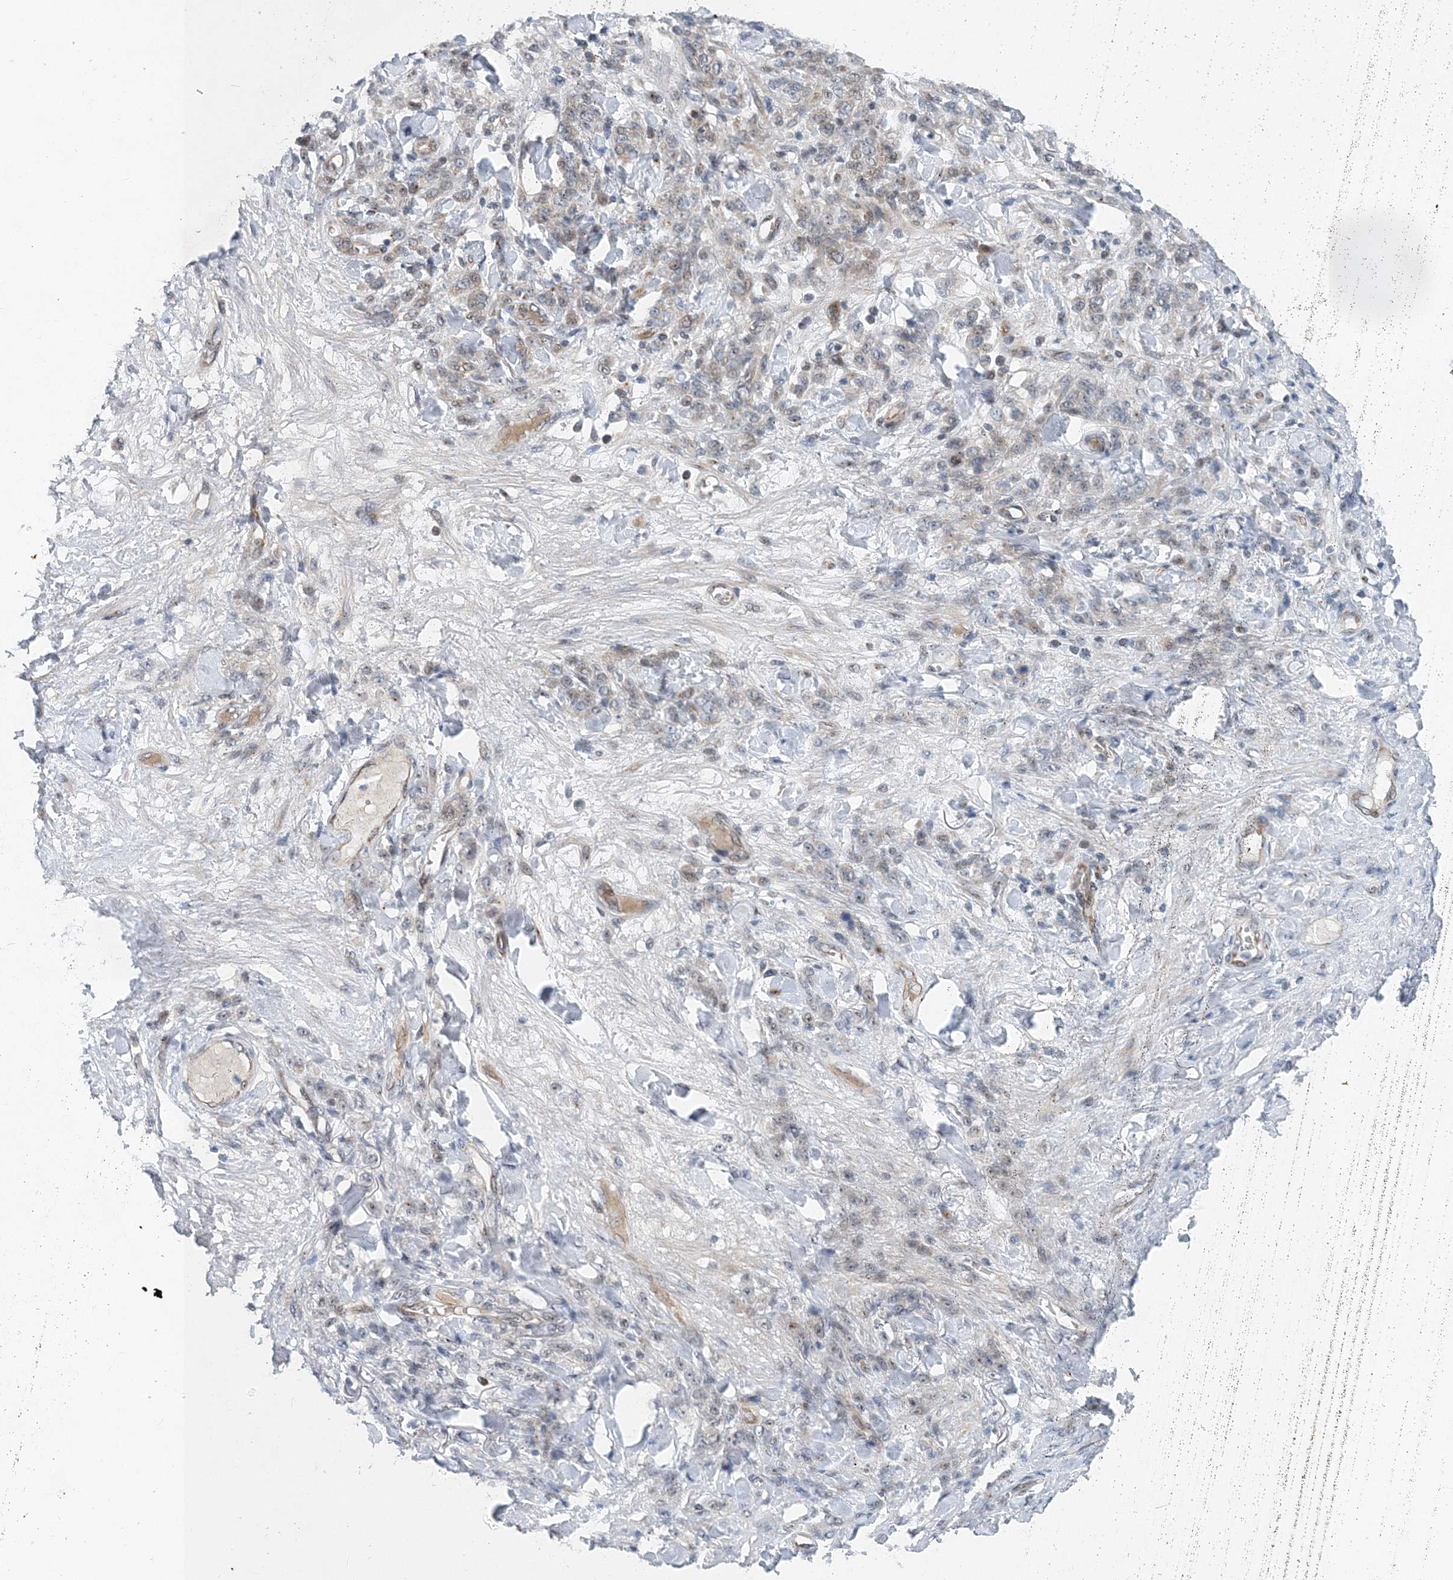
{"staining": {"intensity": "weak", "quantity": "<25%", "location": "nuclear"}, "tissue": "stomach cancer", "cell_type": "Tumor cells", "image_type": "cancer", "snomed": [{"axis": "morphology", "description": "Normal tissue, NOS"}, {"axis": "morphology", "description": "Adenocarcinoma, NOS"}, {"axis": "topography", "description": "Stomach"}], "caption": "This is an immunohistochemistry photomicrograph of human stomach cancer (adenocarcinoma). There is no expression in tumor cells.", "gene": "UIMC1", "patient": {"sex": "male", "age": 82}}